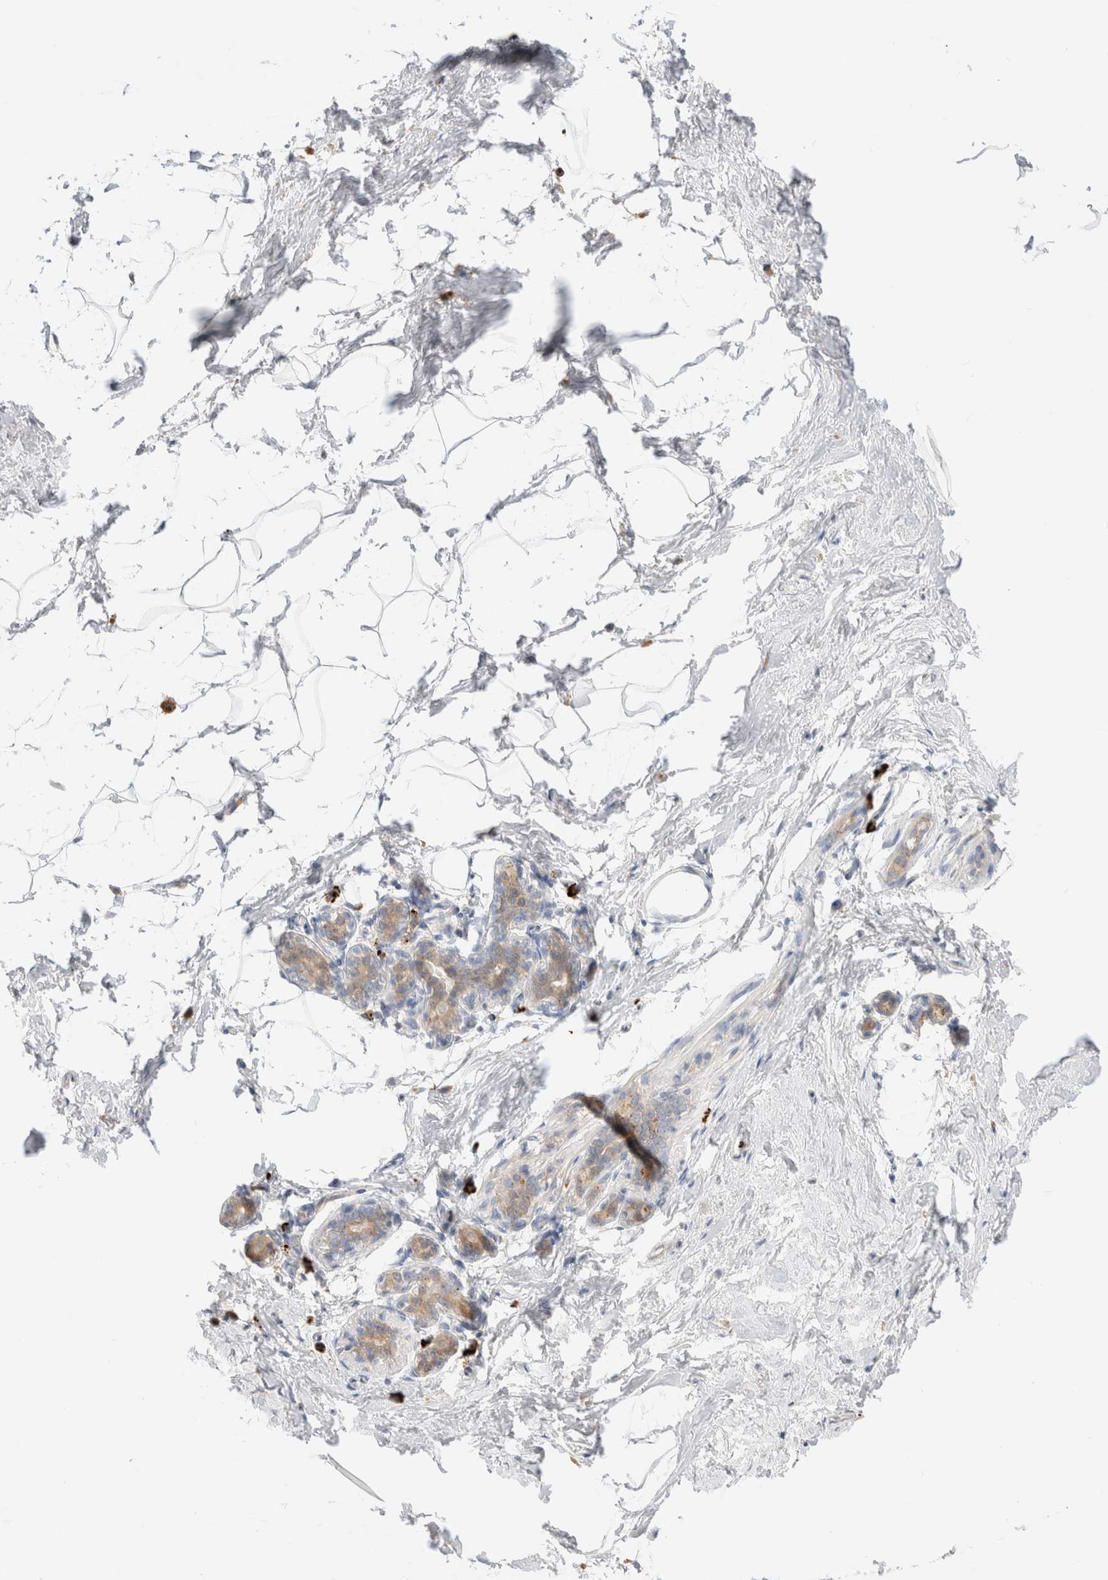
{"staining": {"intensity": "negative", "quantity": "none", "location": "none"}, "tissue": "breast", "cell_type": "Adipocytes", "image_type": "normal", "snomed": [{"axis": "morphology", "description": "Normal tissue, NOS"}, {"axis": "topography", "description": "Breast"}], "caption": "High magnification brightfield microscopy of normal breast stained with DAB (brown) and counterstained with hematoxylin (blue): adipocytes show no significant expression. (Stains: DAB IHC with hematoxylin counter stain, Microscopy: brightfield microscopy at high magnification).", "gene": "EFCAB13", "patient": {"sex": "female", "age": 62}}